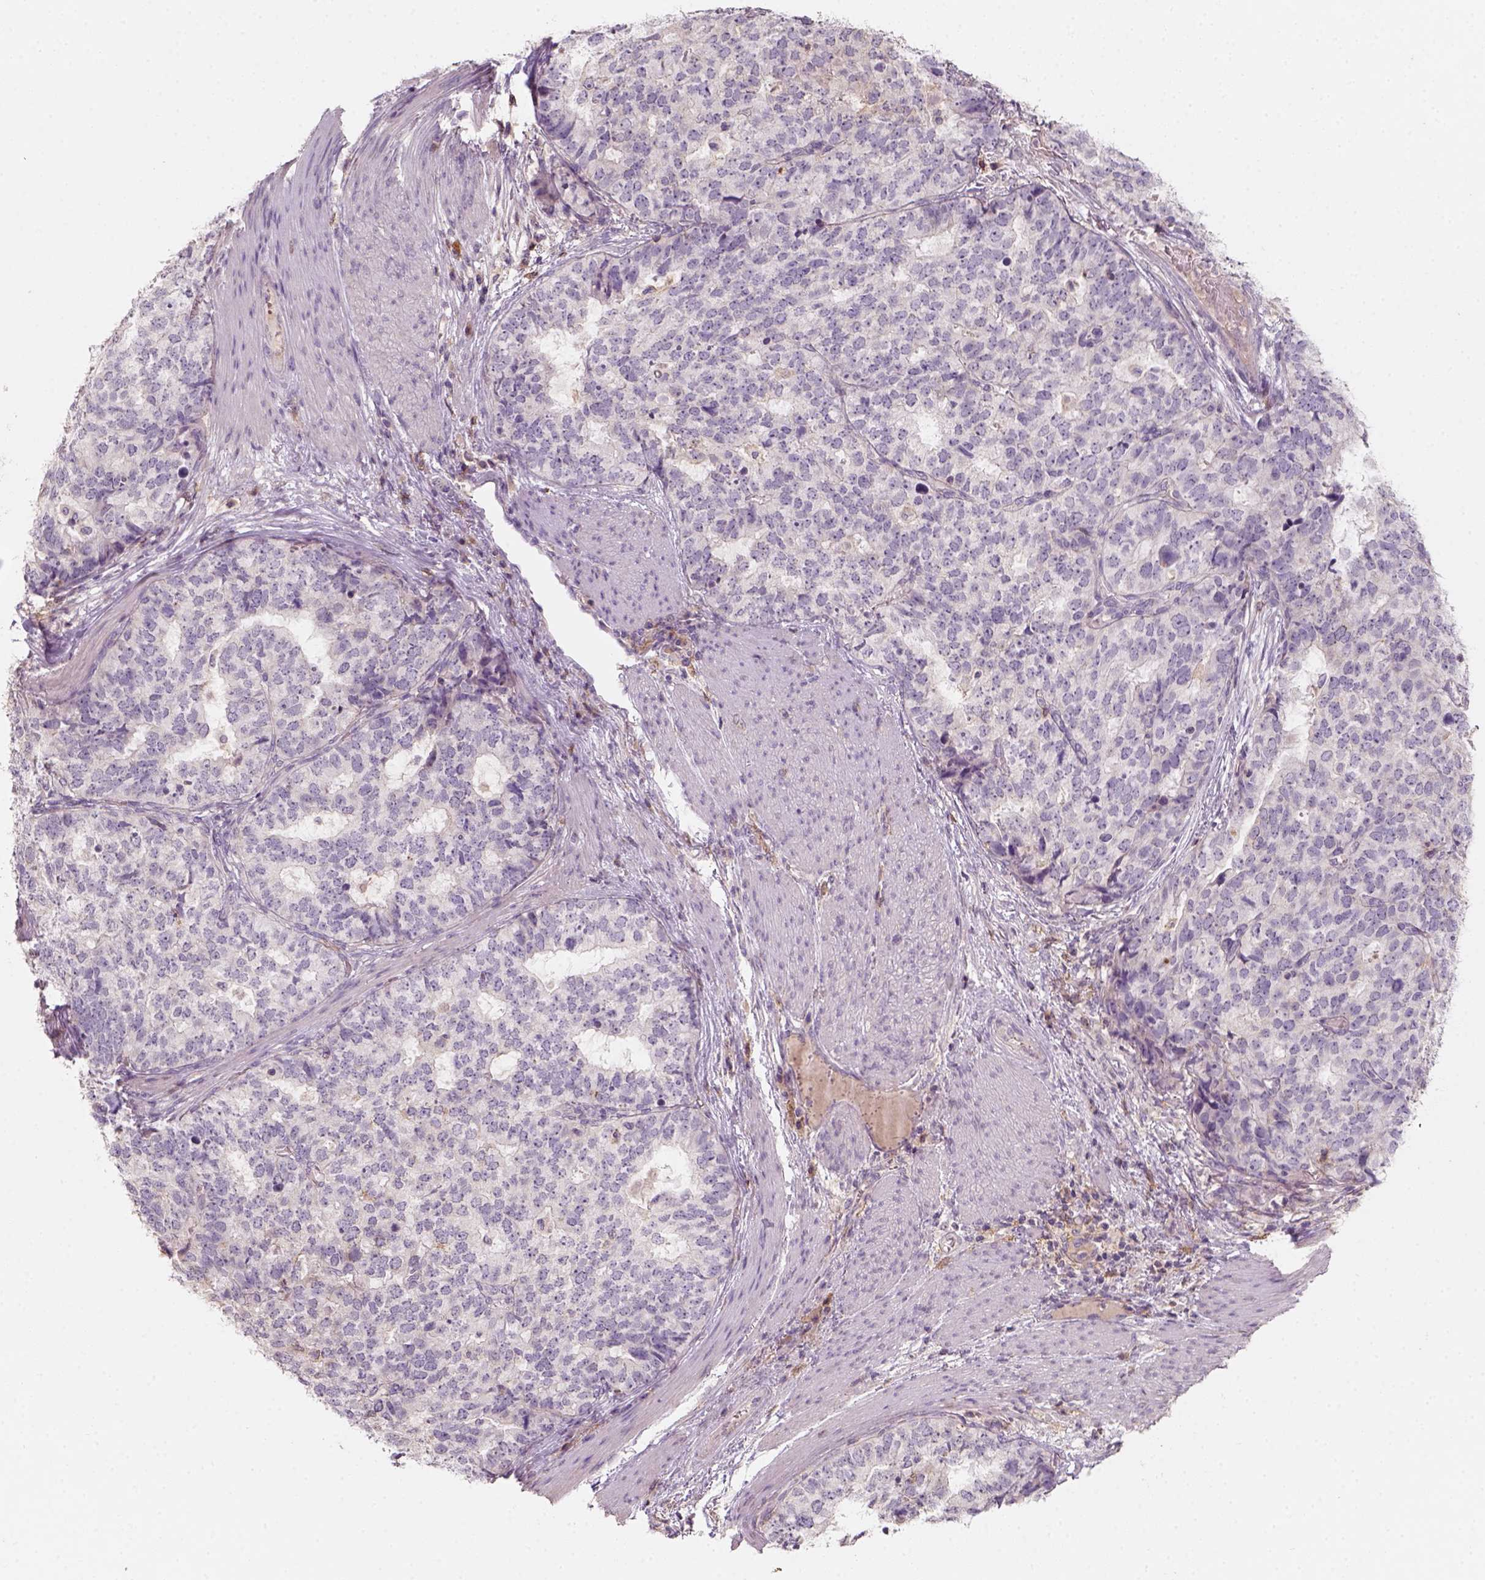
{"staining": {"intensity": "negative", "quantity": "none", "location": "none"}, "tissue": "stomach cancer", "cell_type": "Tumor cells", "image_type": "cancer", "snomed": [{"axis": "morphology", "description": "Adenocarcinoma, NOS"}, {"axis": "topography", "description": "Stomach"}], "caption": "Tumor cells are negative for brown protein staining in stomach cancer (adenocarcinoma).", "gene": "AQP9", "patient": {"sex": "male", "age": 69}}